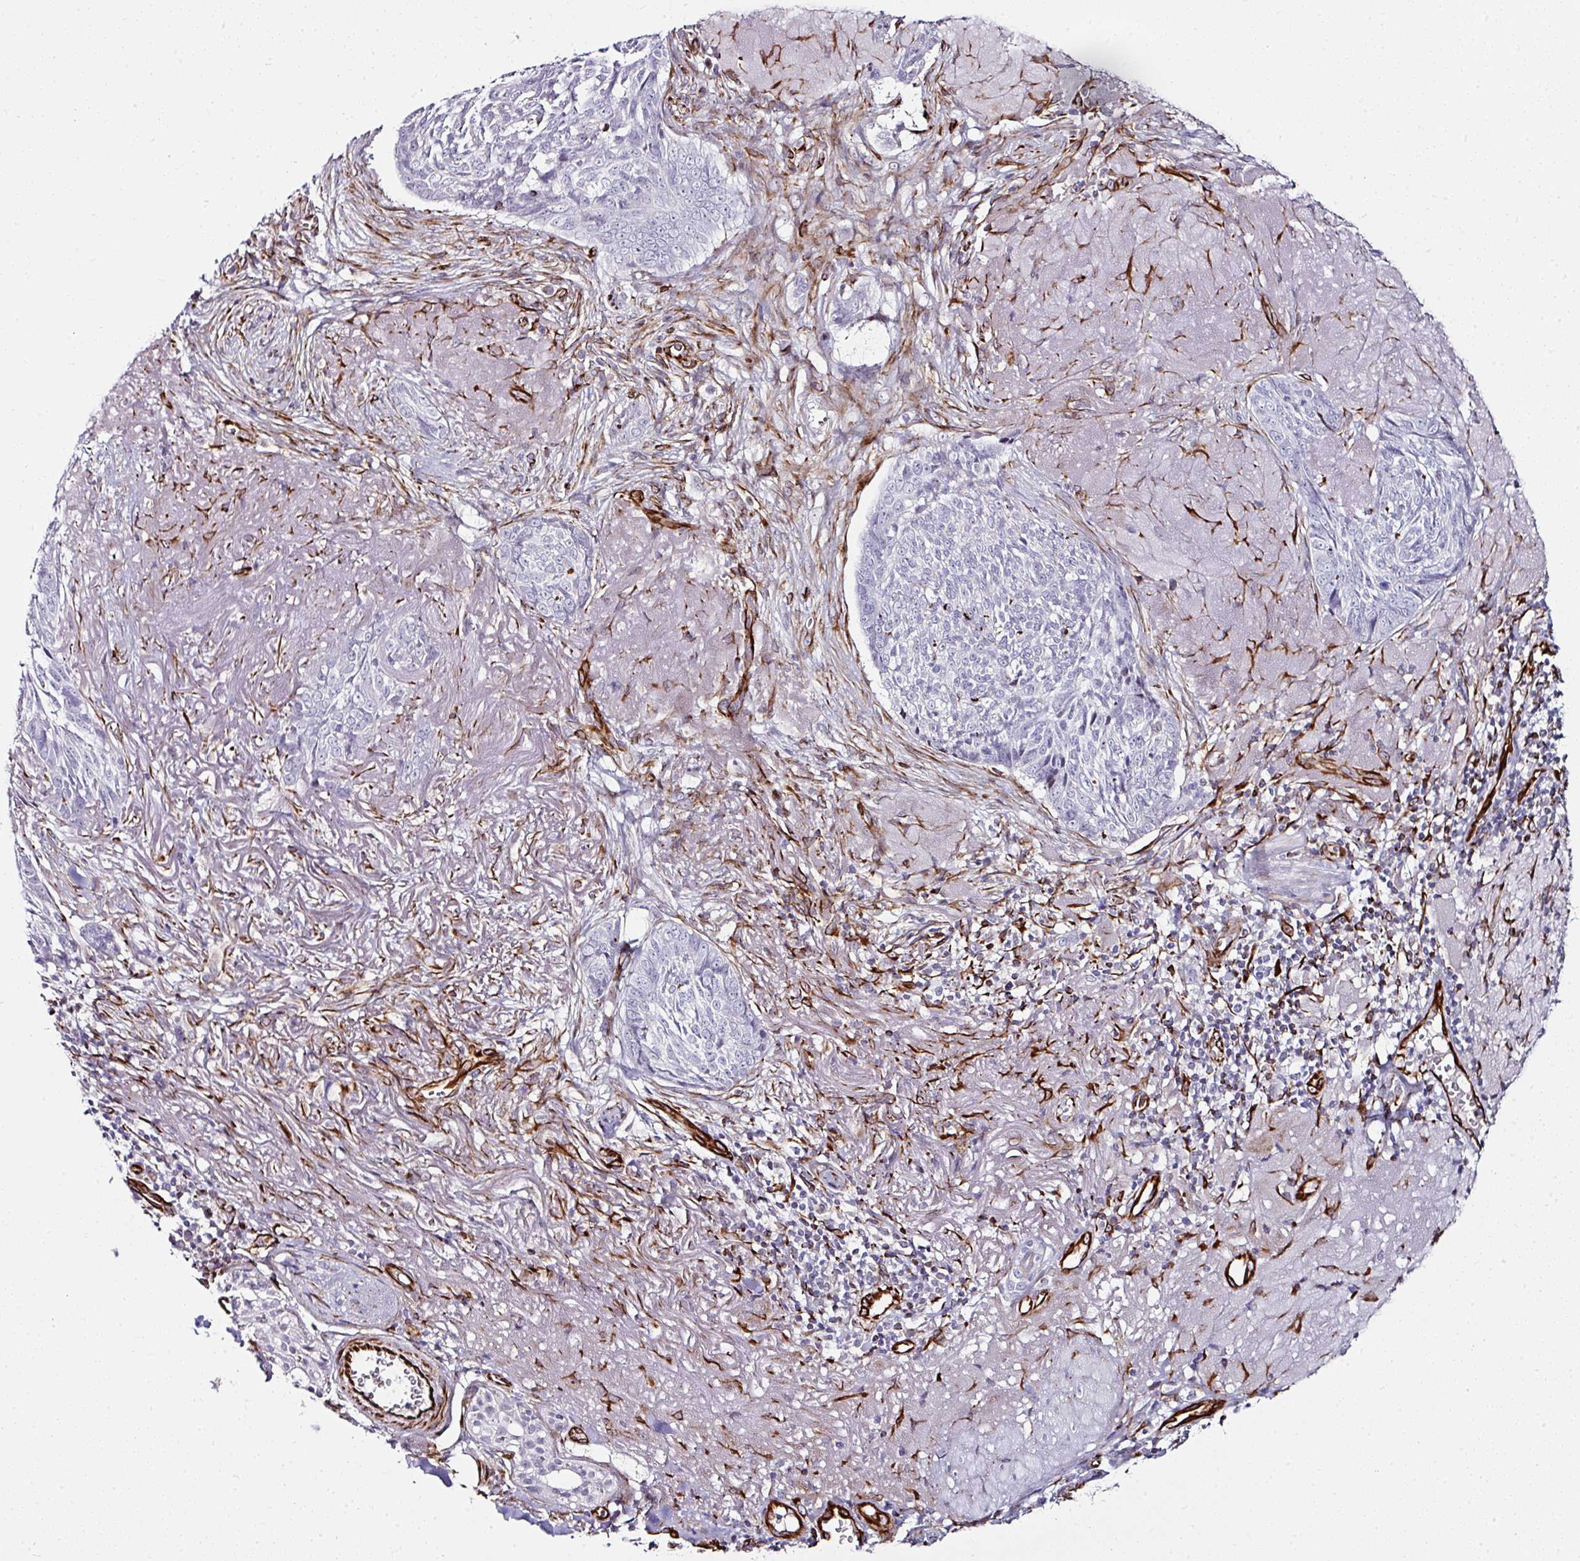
{"staining": {"intensity": "negative", "quantity": "none", "location": "none"}, "tissue": "skin cancer", "cell_type": "Tumor cells", "image_type": "cancer", "snomed": [{"axis": "morphology", "description": "Basal cell carcinoma"}, {"axis": "topography", "description": "Skin"}, {"axis": "topography", "description": "Skin of face"}], "caption": "High magnification brightfield microscopy of basal cell carcinoma (skin) stained with DAB (brown) and counterstained with hematoxylin (blue): tumor cells show no significant staining.", "gene": "TMPRSS9", "patient": {"sex": "female", "age": 95}}